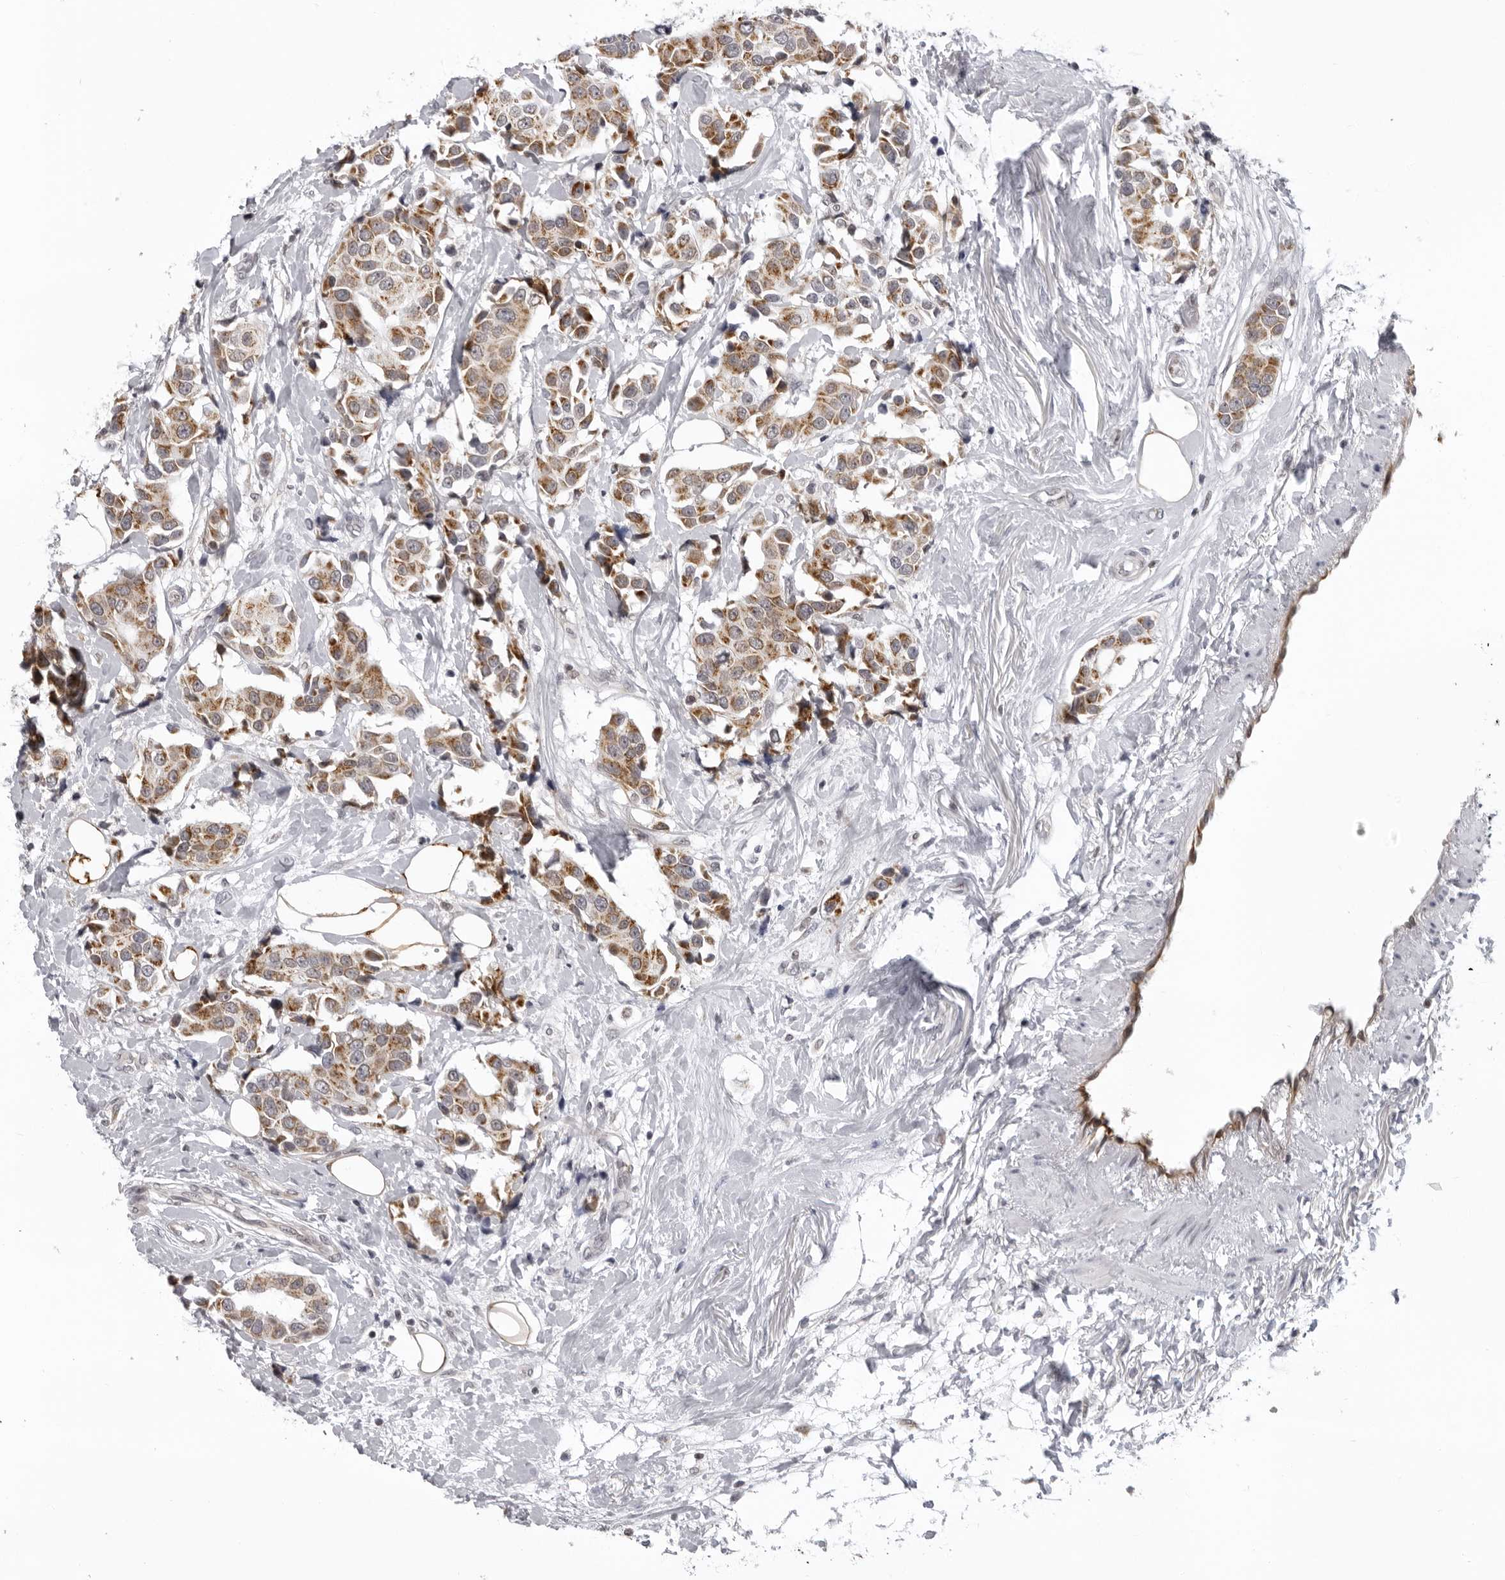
{"staining": {"intensity": "moderate", "quantity": ">75%", "location": "cytoplasmic/membranous"}, "tissue": "breast cancer", "cell_type": "Tumor cells", "image_type": "cancer", "snomed": [{"axis": "morphology", "description": "Normal tissue, NOS"}, {"axis": "morphology", "description": "Duct carcinoma"}, {"axis": "topography", "description": "Breast"}], "caption": "A high-resolution photomicrograph shows immunohistochemistry staining of breast cancer, which reveals moderate cytoplasmic/membranous positivity in approximately >75% of tumor cells.", "gene": "MRPS15", "patient": {"sex": "female", "age": 39}}